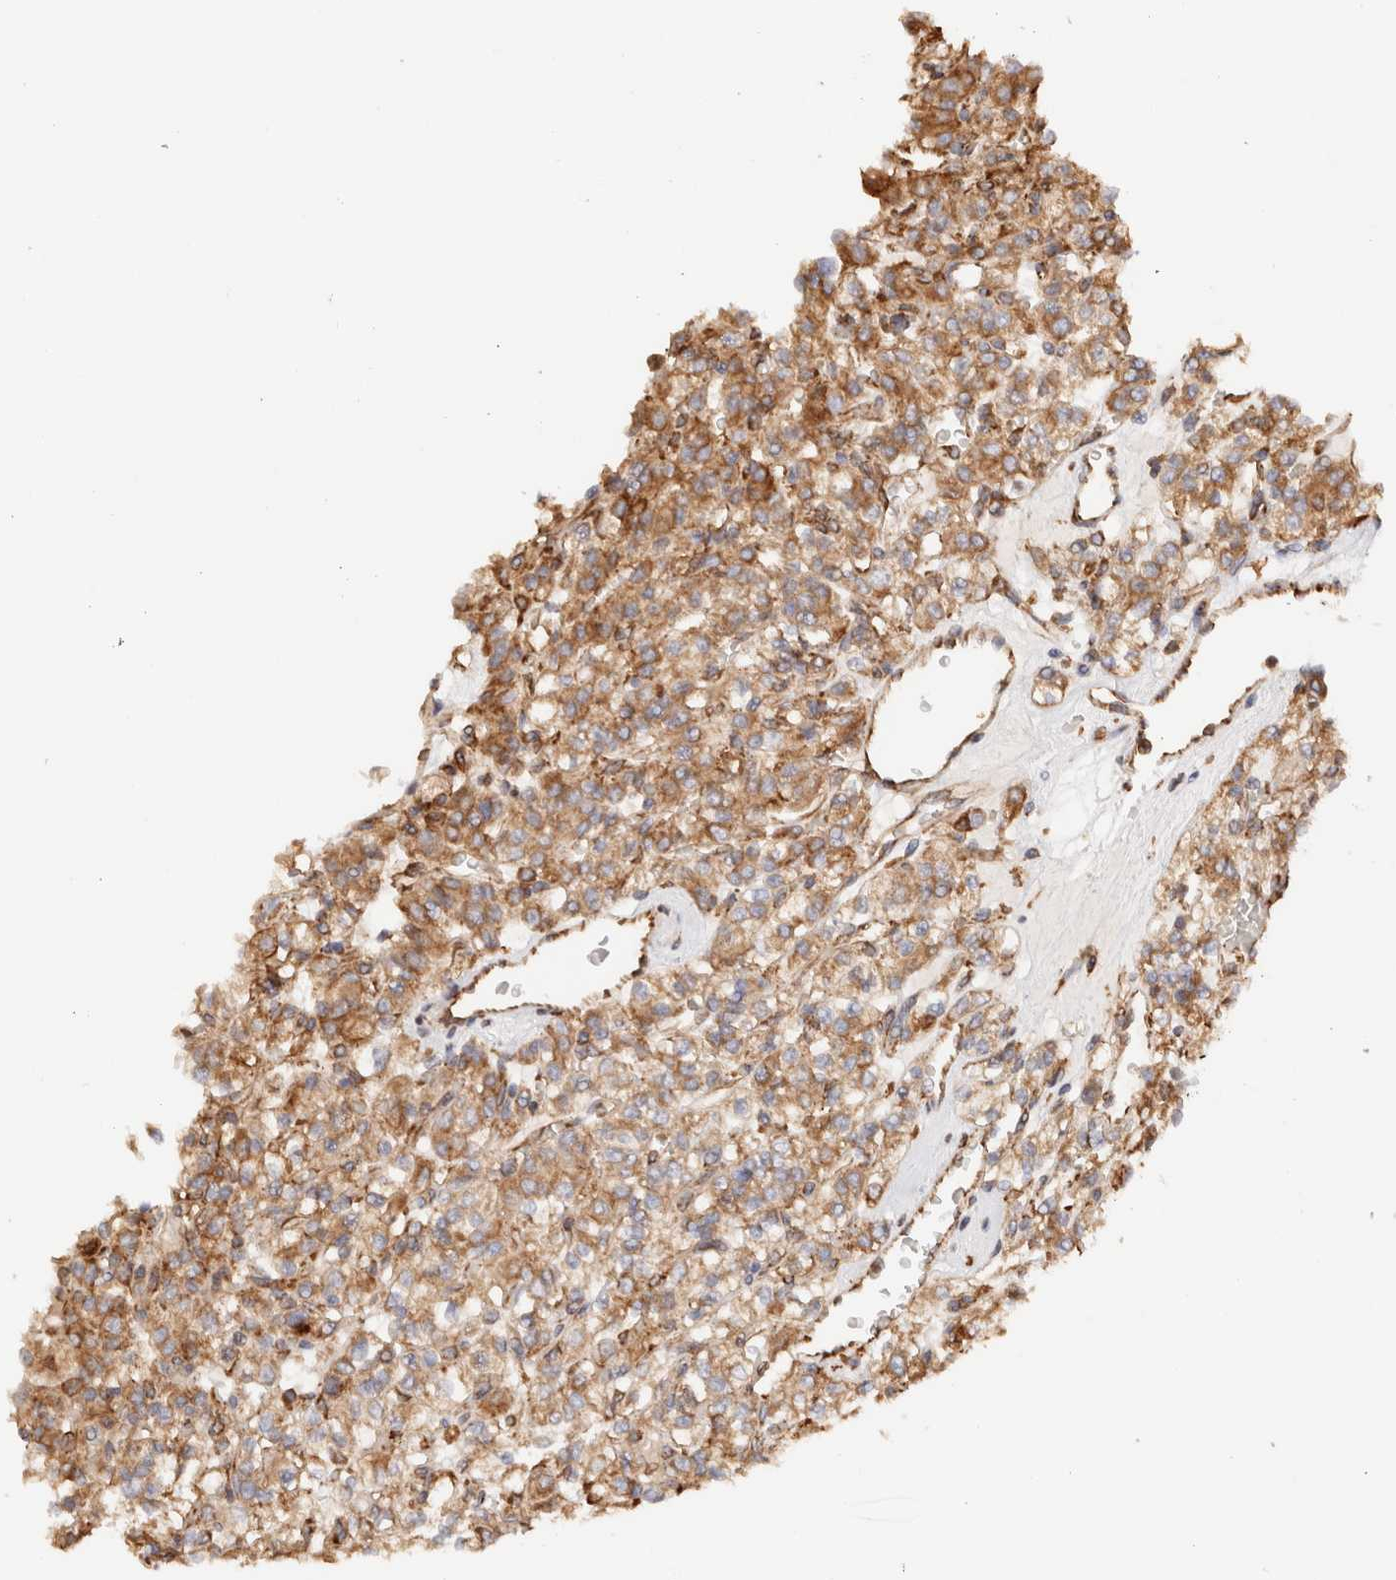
{"staining": {"intensity": "moderate", "quantity": ">75%", "location": "cytoplasmic/membranous"}, "tissue": "renal cancer", "cell_type": "Tumor cells", "image_type": "cancer", "snomed": [{"axis": "morphology", "description": "Normal tissue, NOS"}, {"axis": "morphology", "description": "Adenocarcinoma, NOS"}, {"axis": "topography", "description": "Kidney"}], "caption": "Immunohistochemistry (DAB (3,3'-diaminobenzidine)) staining of renal adenocarcinoma reveals moderate cytoplasmic/membranous protein positivity in approximately >75% of tumor cells.", "gene": "FER", "patient": {"sex": "female", "age": 72}}